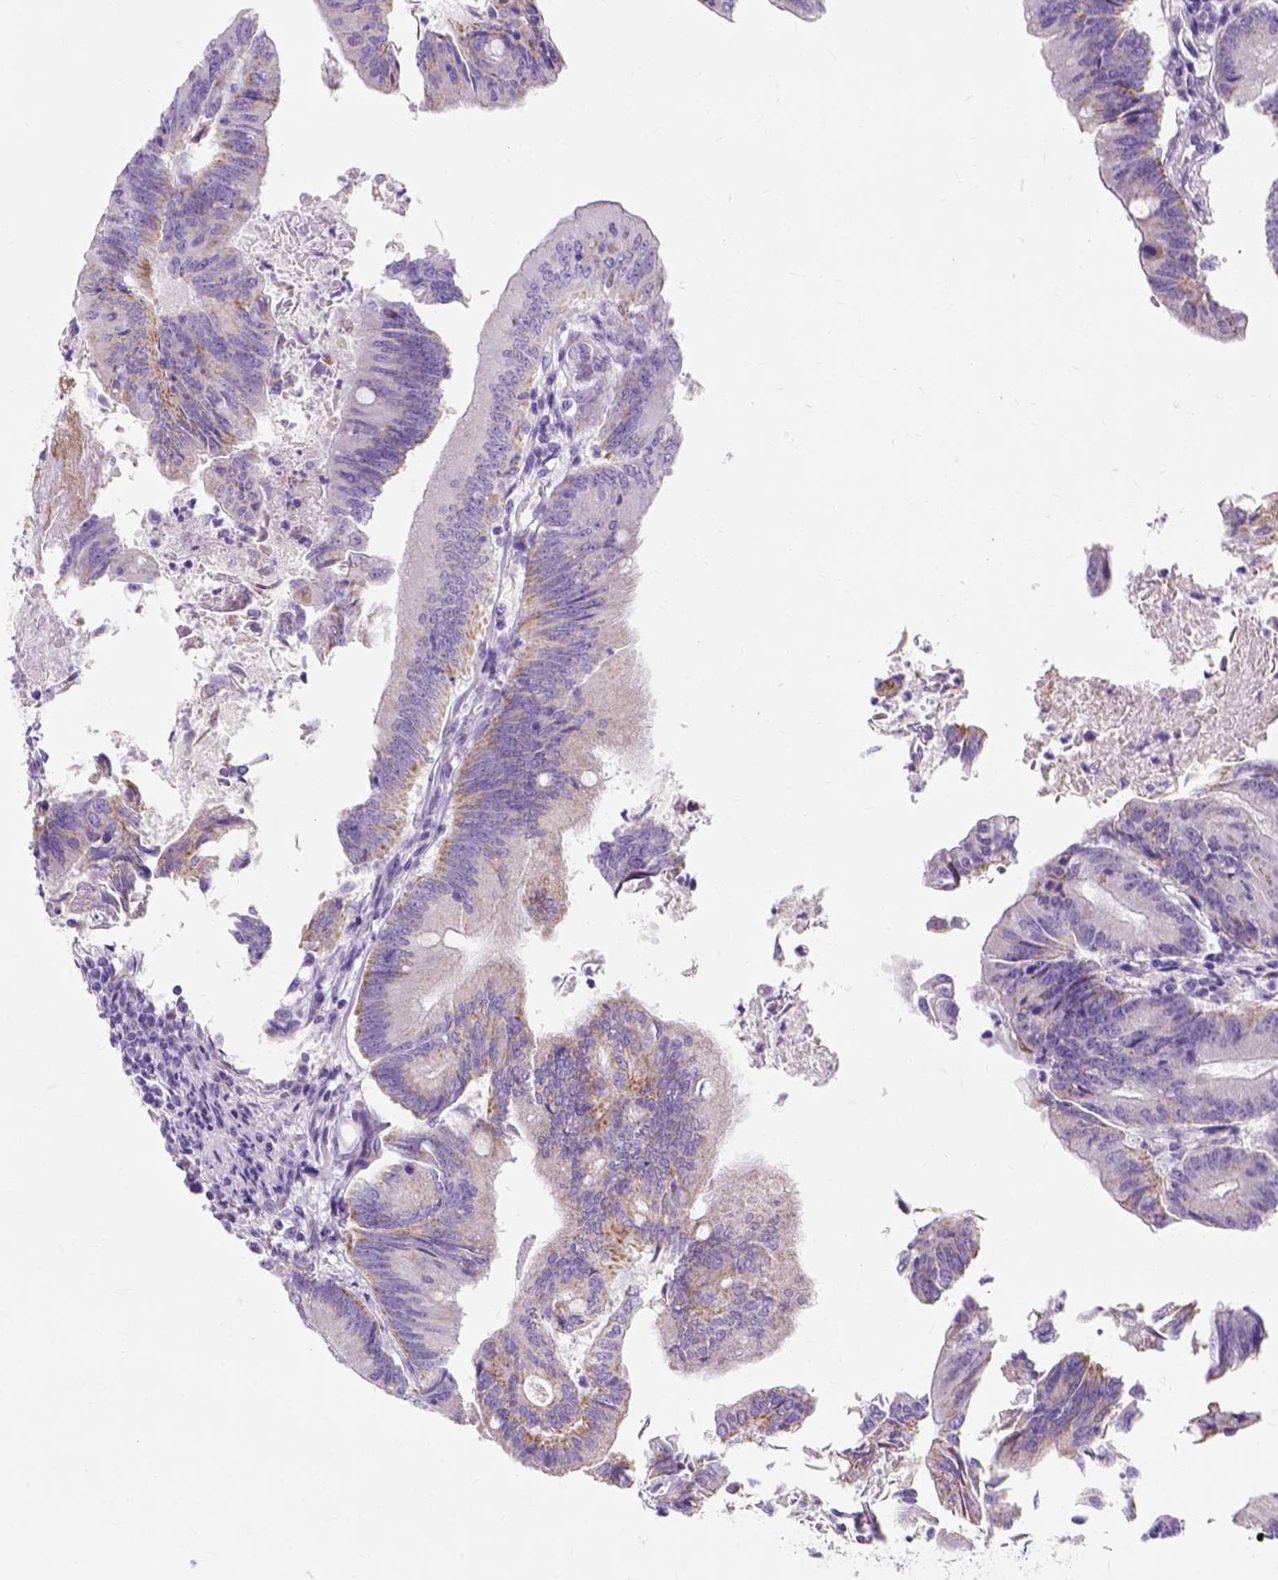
{"staining": {"intensity": "moderate", "quantity": "<25%", "location": "cytoplasmic/membranous"}, "tissue": "colorectal cancer", "cell_type": "Tumor cells", "image_type": "cancer", "snomed": [{"axis": "morphology", "description": "Adenocarcinoma, NOS"}, {"axis": "topography", "description": "Colon"}], "caption": "Adenocarcinoma (colorectal) stained with a brown dye reveals moderate cytoplasmic/membranous positive positivity in approximately <25% of tumor cells.", "gene": "MYH15", "patient": {"sex": "female", "age": 70}}